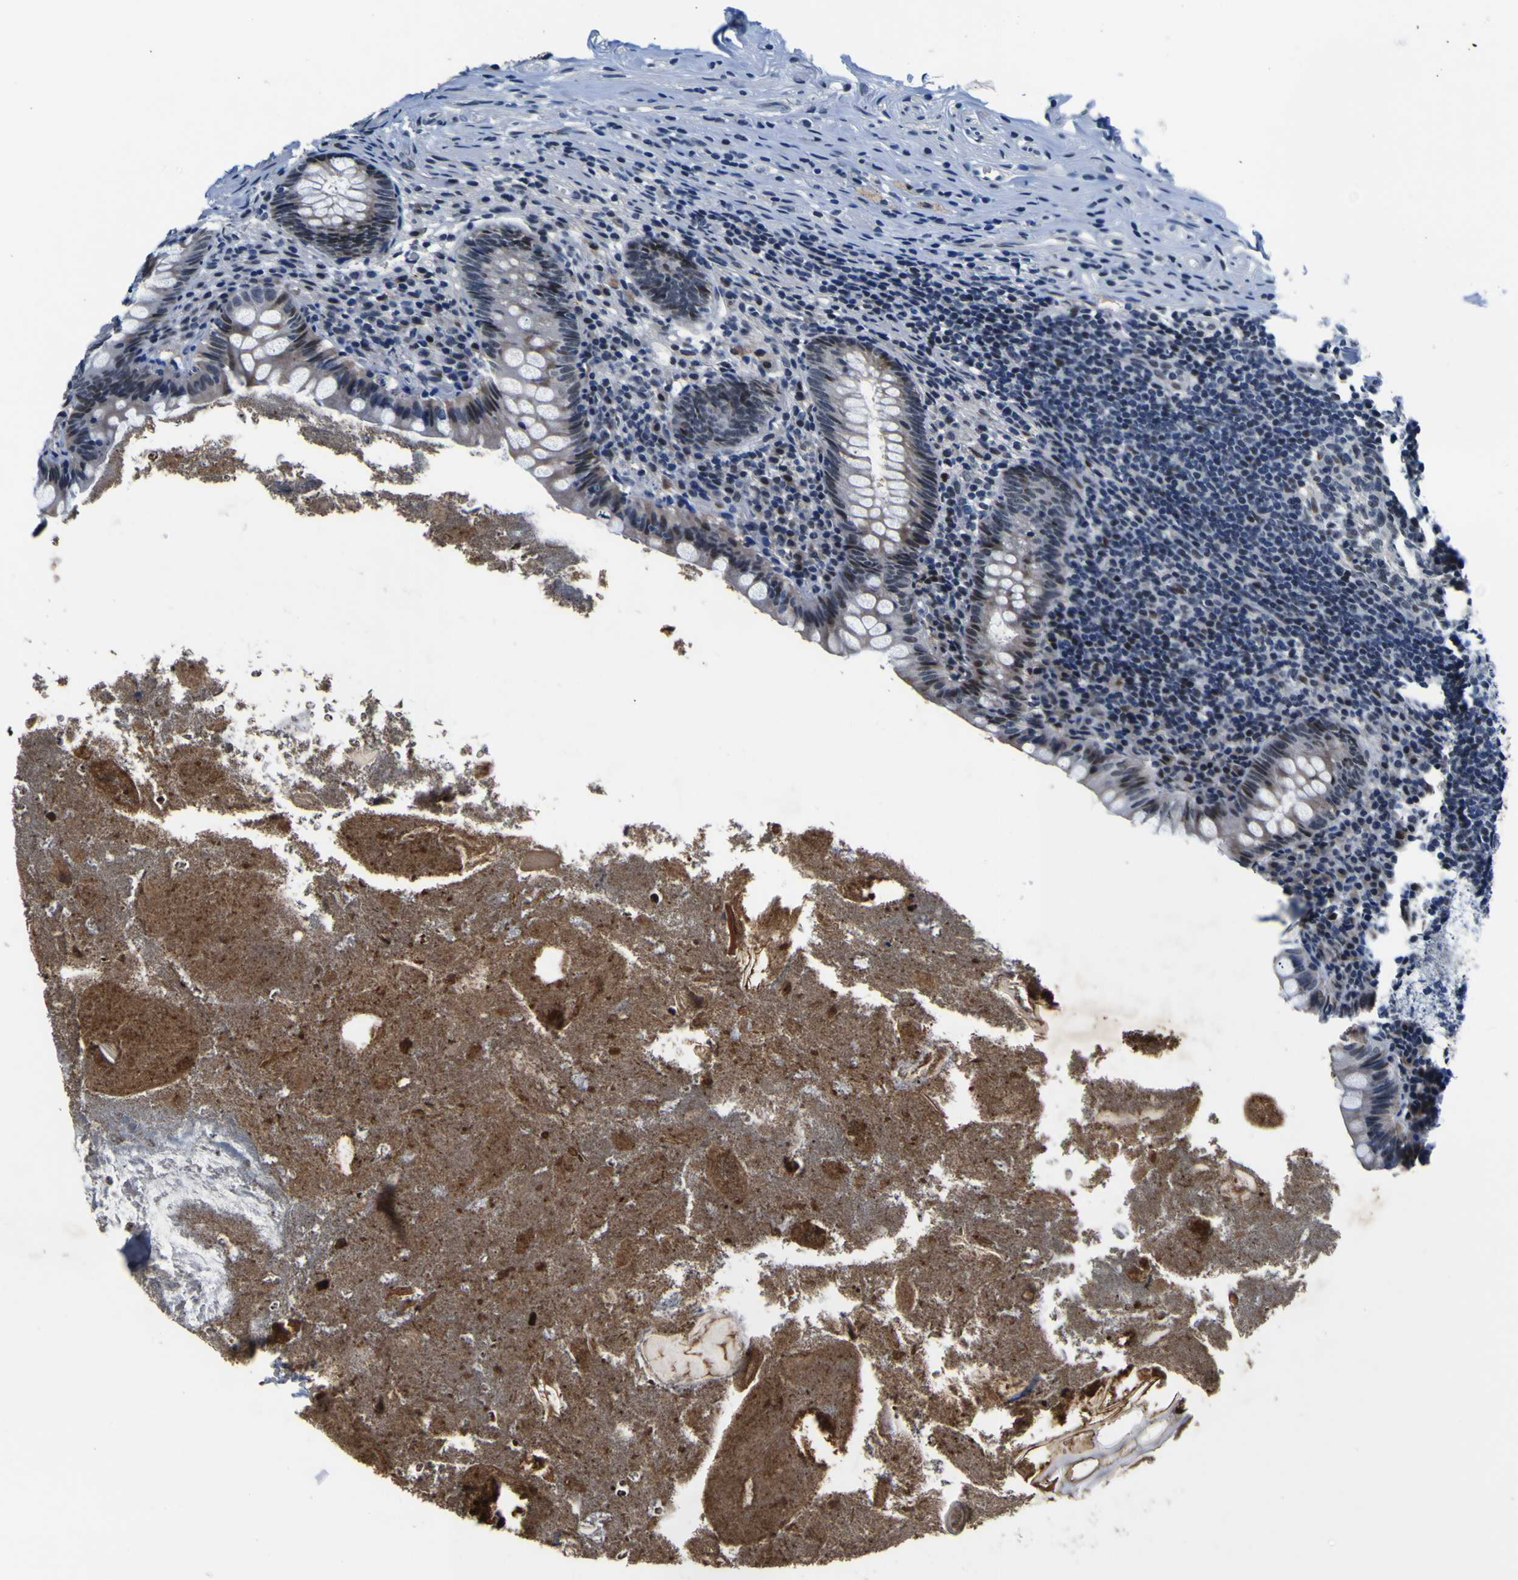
{"staining": {"intensity": "weak", "quantity": ">75%", "location": "nuclear"}, "tissue": "appendix", "cell_type": "Glandular cells", "image_type": "normal", "snomed": [{"axis": "morphology", "description": "Normal tissue, NOS"}, {"axis": "topography", "description": "Appendix"}], "caption": "This micrograph exhibits IHC staining of normal appendix, with low weak nuclear positivity in approximately >75% of glandular cells.", "gene": "CUL4B", "patient": {"sex": "male", "age": 52}}